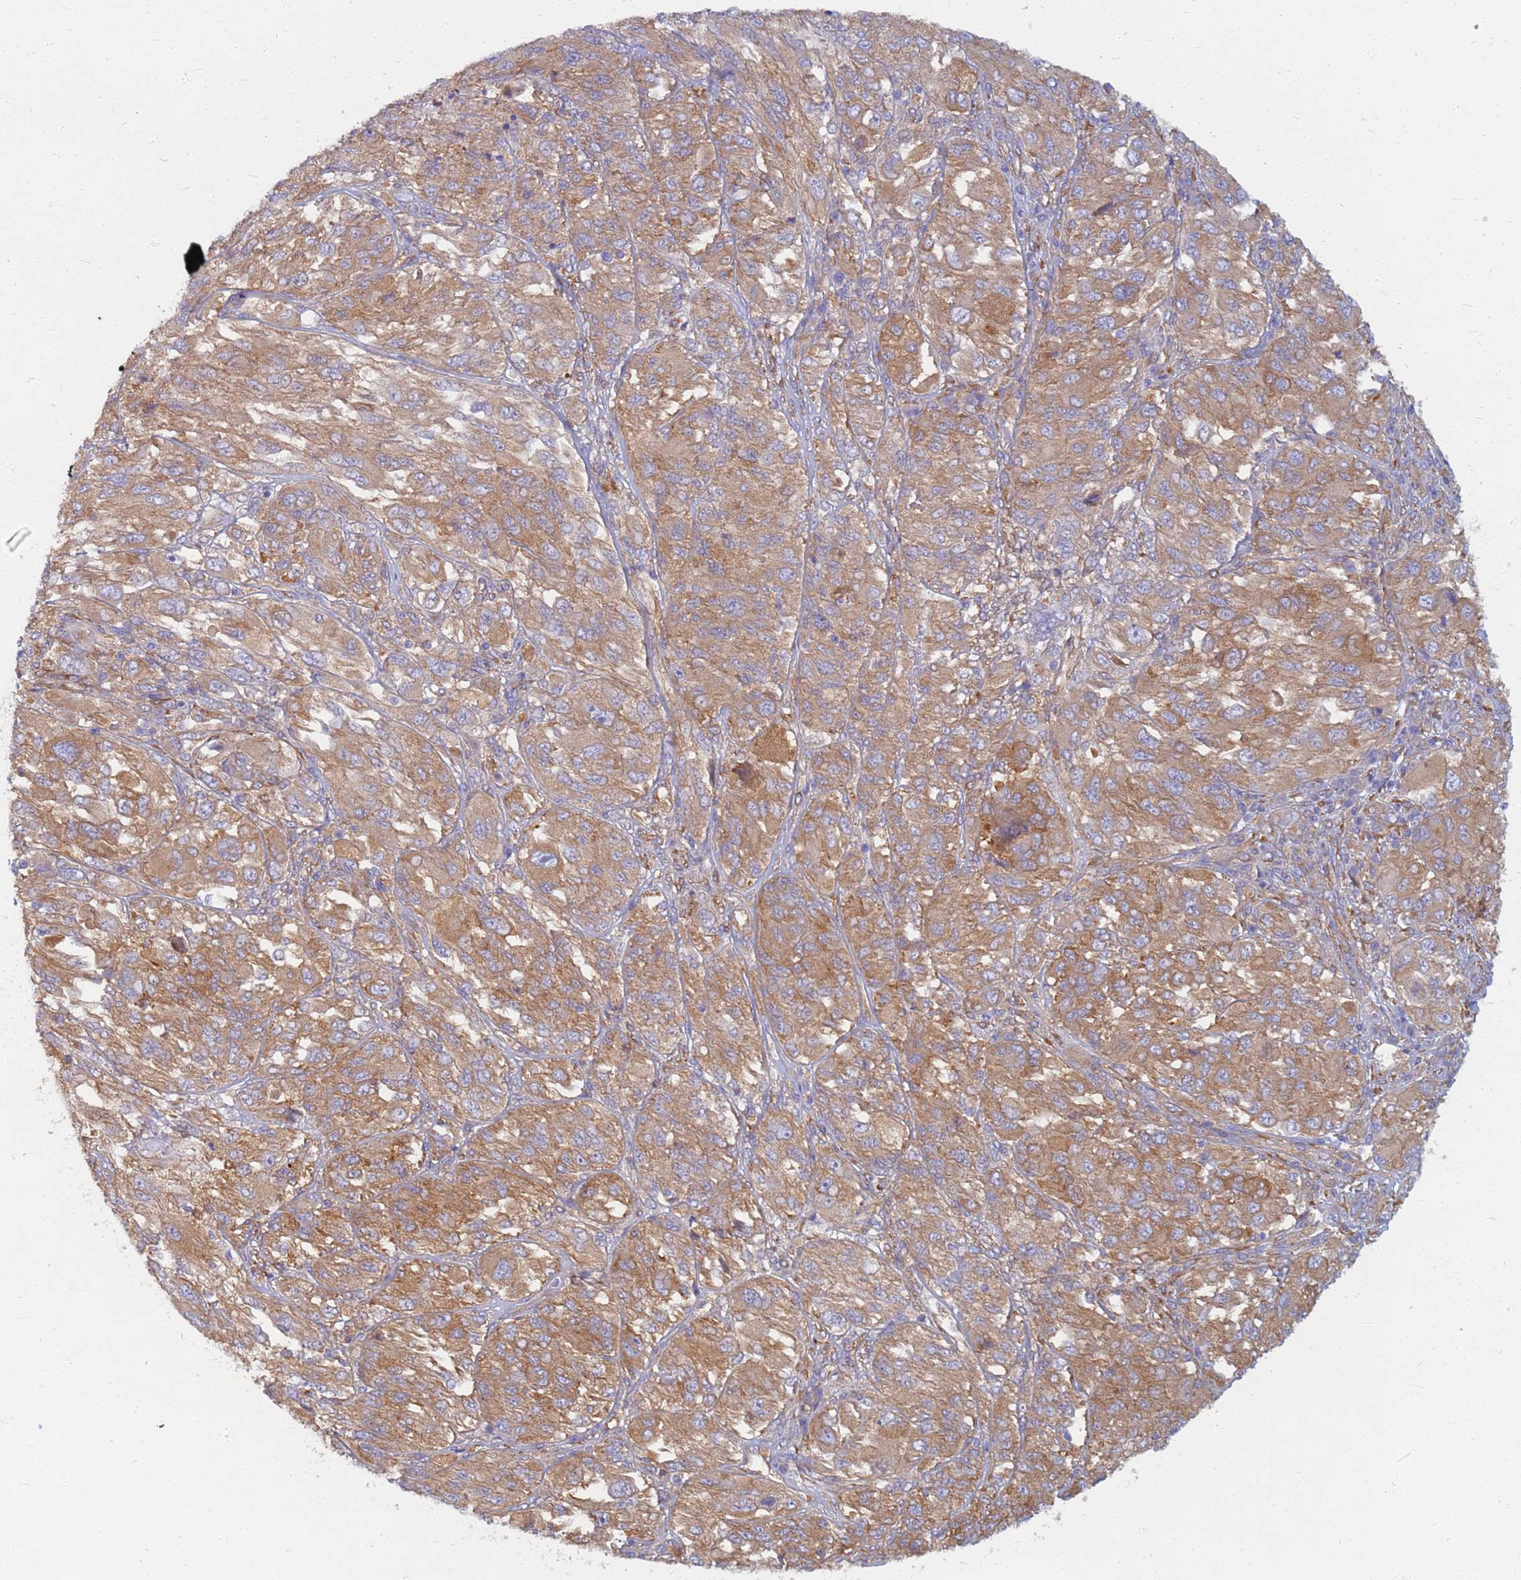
{"staining": {"intensity": "moderate", "quantity": ">75%", "location": "cytoplasmic/membranous"}, "tissue": "melanoma", "cell_type": "Tumor cells", "image_type": "cancer", "snomed": [{"axis": "morphology", "description": "Malignant melanoma, NOS"}, {"axis": "topography", "description": "Skin"}], "caption": "Melanoma was stained to show a protein in brown. There is medium levels of moderate cytoplasmic/membranous staining in approximately >75% of tumor cells. The staining was performed using DAB, with brown indicating positive protein expression. Nuclei are stained blue with hematoxylin.", "gene": "EEA1", "patient": {"sex": "female", "age": 91}}